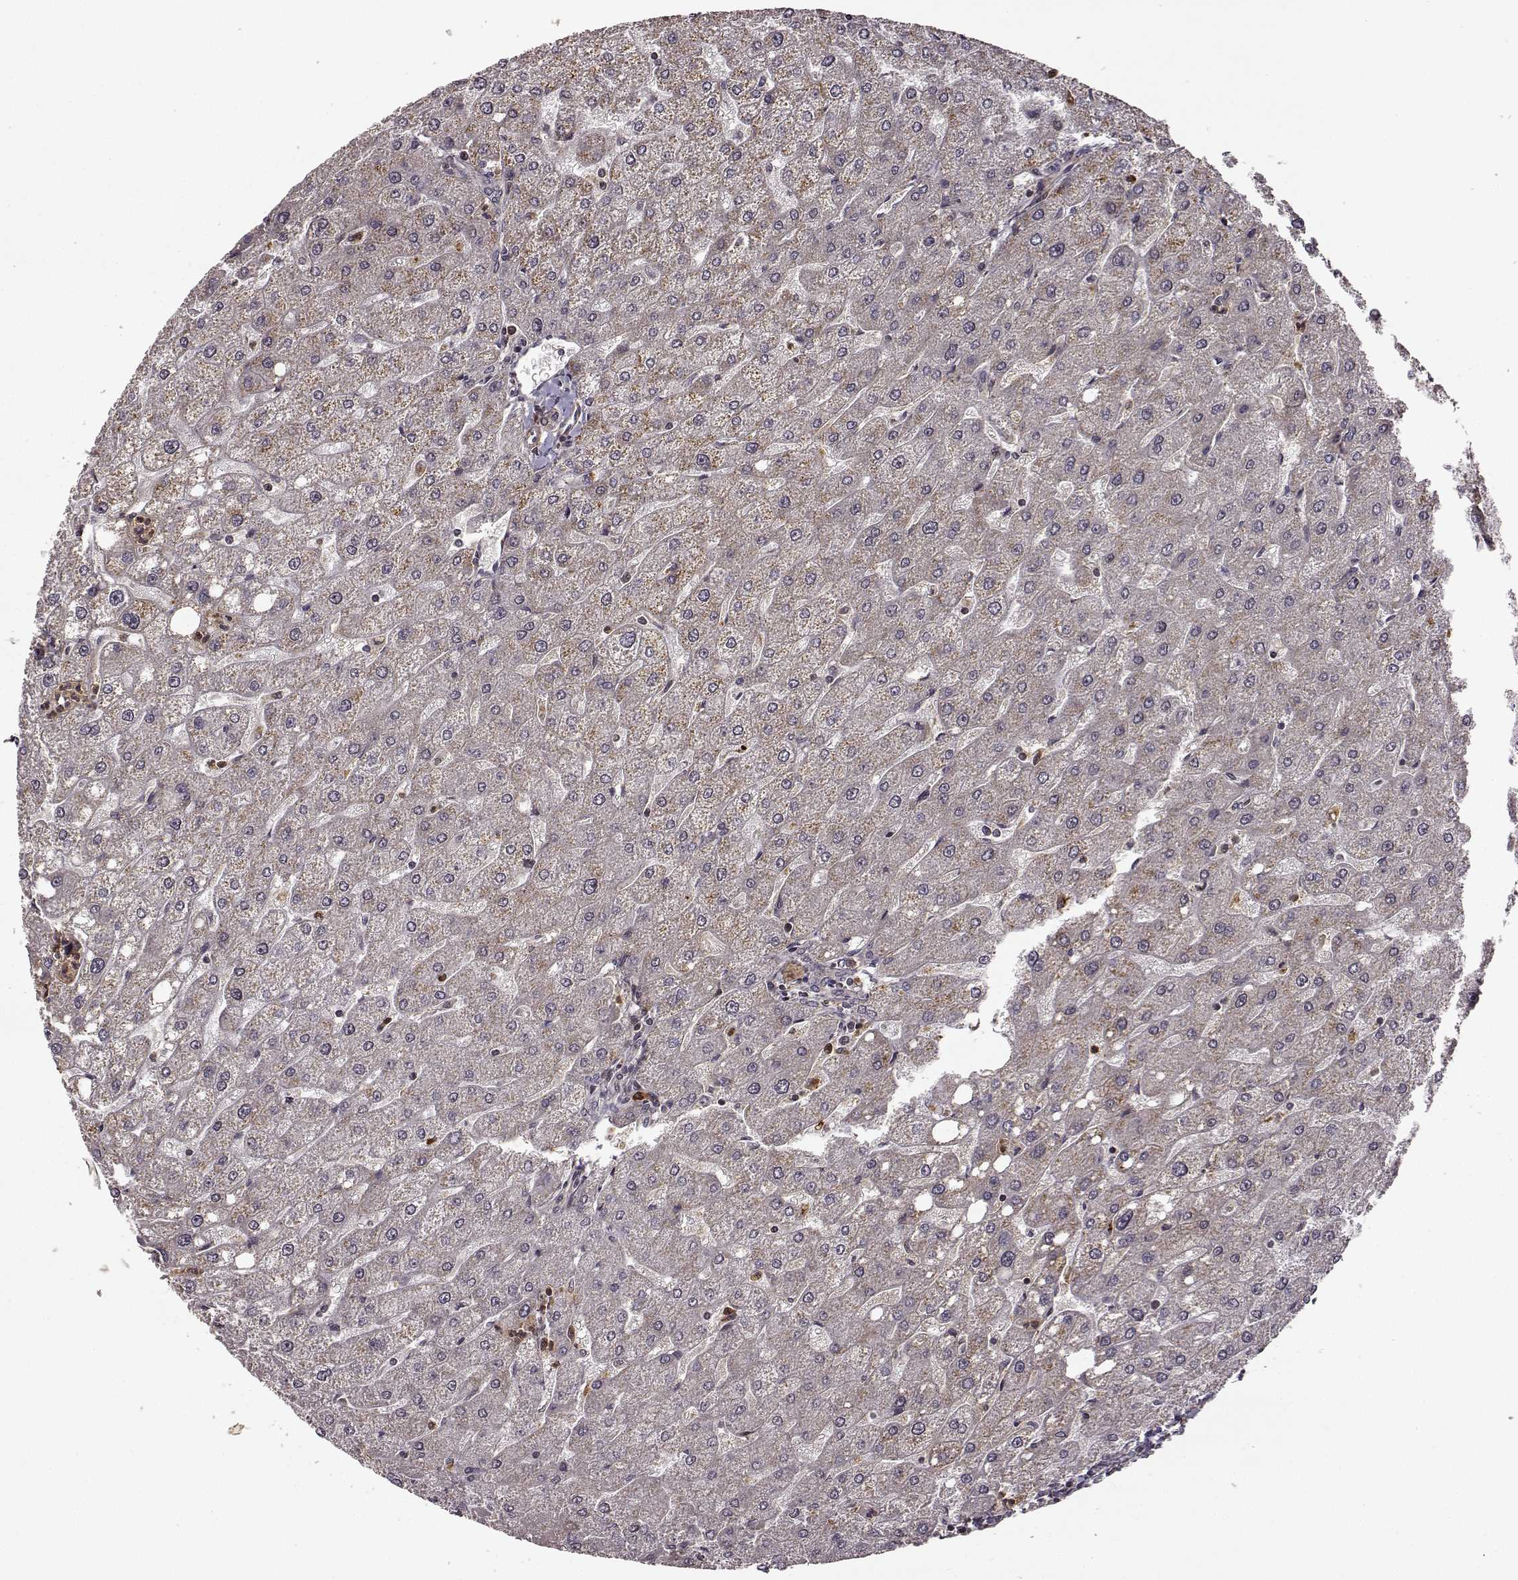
{"staining": {"intensity": "negative", "quantity": "none", "location": "none"}, "tissue": "liver", "cell_type": "Cholangiocytes", "image_type": "normal", "snomed": [{"axis": "morphology", "description": "Normal tissue, NOS"}, {"axis": "topography", "description": "Liver"}], "caption": "Human liver stained for a protein using immunohistochemistry displays no staining in cholangiocytes.", "gene": "TRMU", "patient": {"sex": "male", "age": 67}}